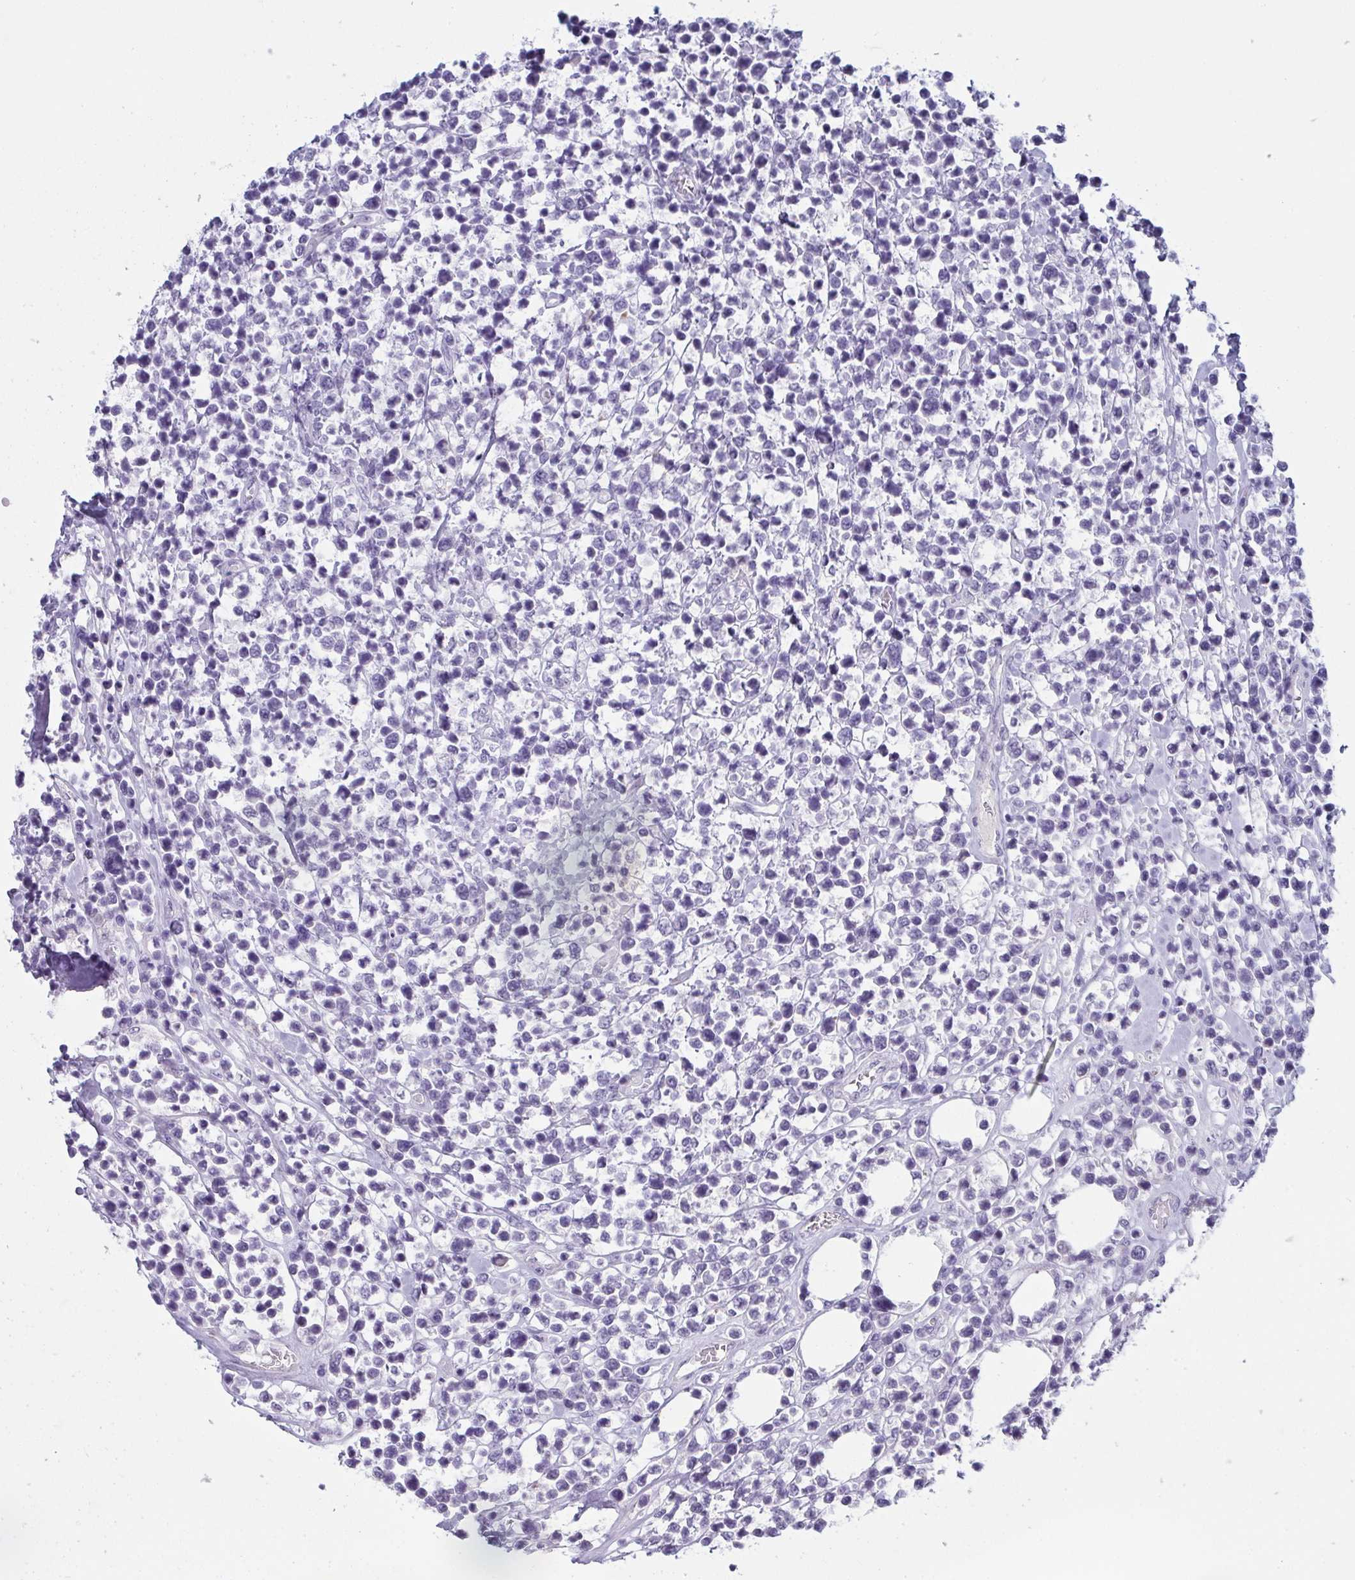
{"staining": {"intensity": "negative", "quantity": "none", "location": "none"}, "tissue": "lymphoma", "cell_type": "Tumor cells", "image_type": "cancer", "snomed": [{"axis": "morphology", "description": "Malignant lymphoma, non-Hodgkin's type, High grade"}, {"axis": "topography", "description": "Soft tissue"}], "caption": "Protein analysis of lymphoma shows no significant positivity in tumor cells.", "gene": "OR5P3", "patient": {"sex": "female", "age": 56}}